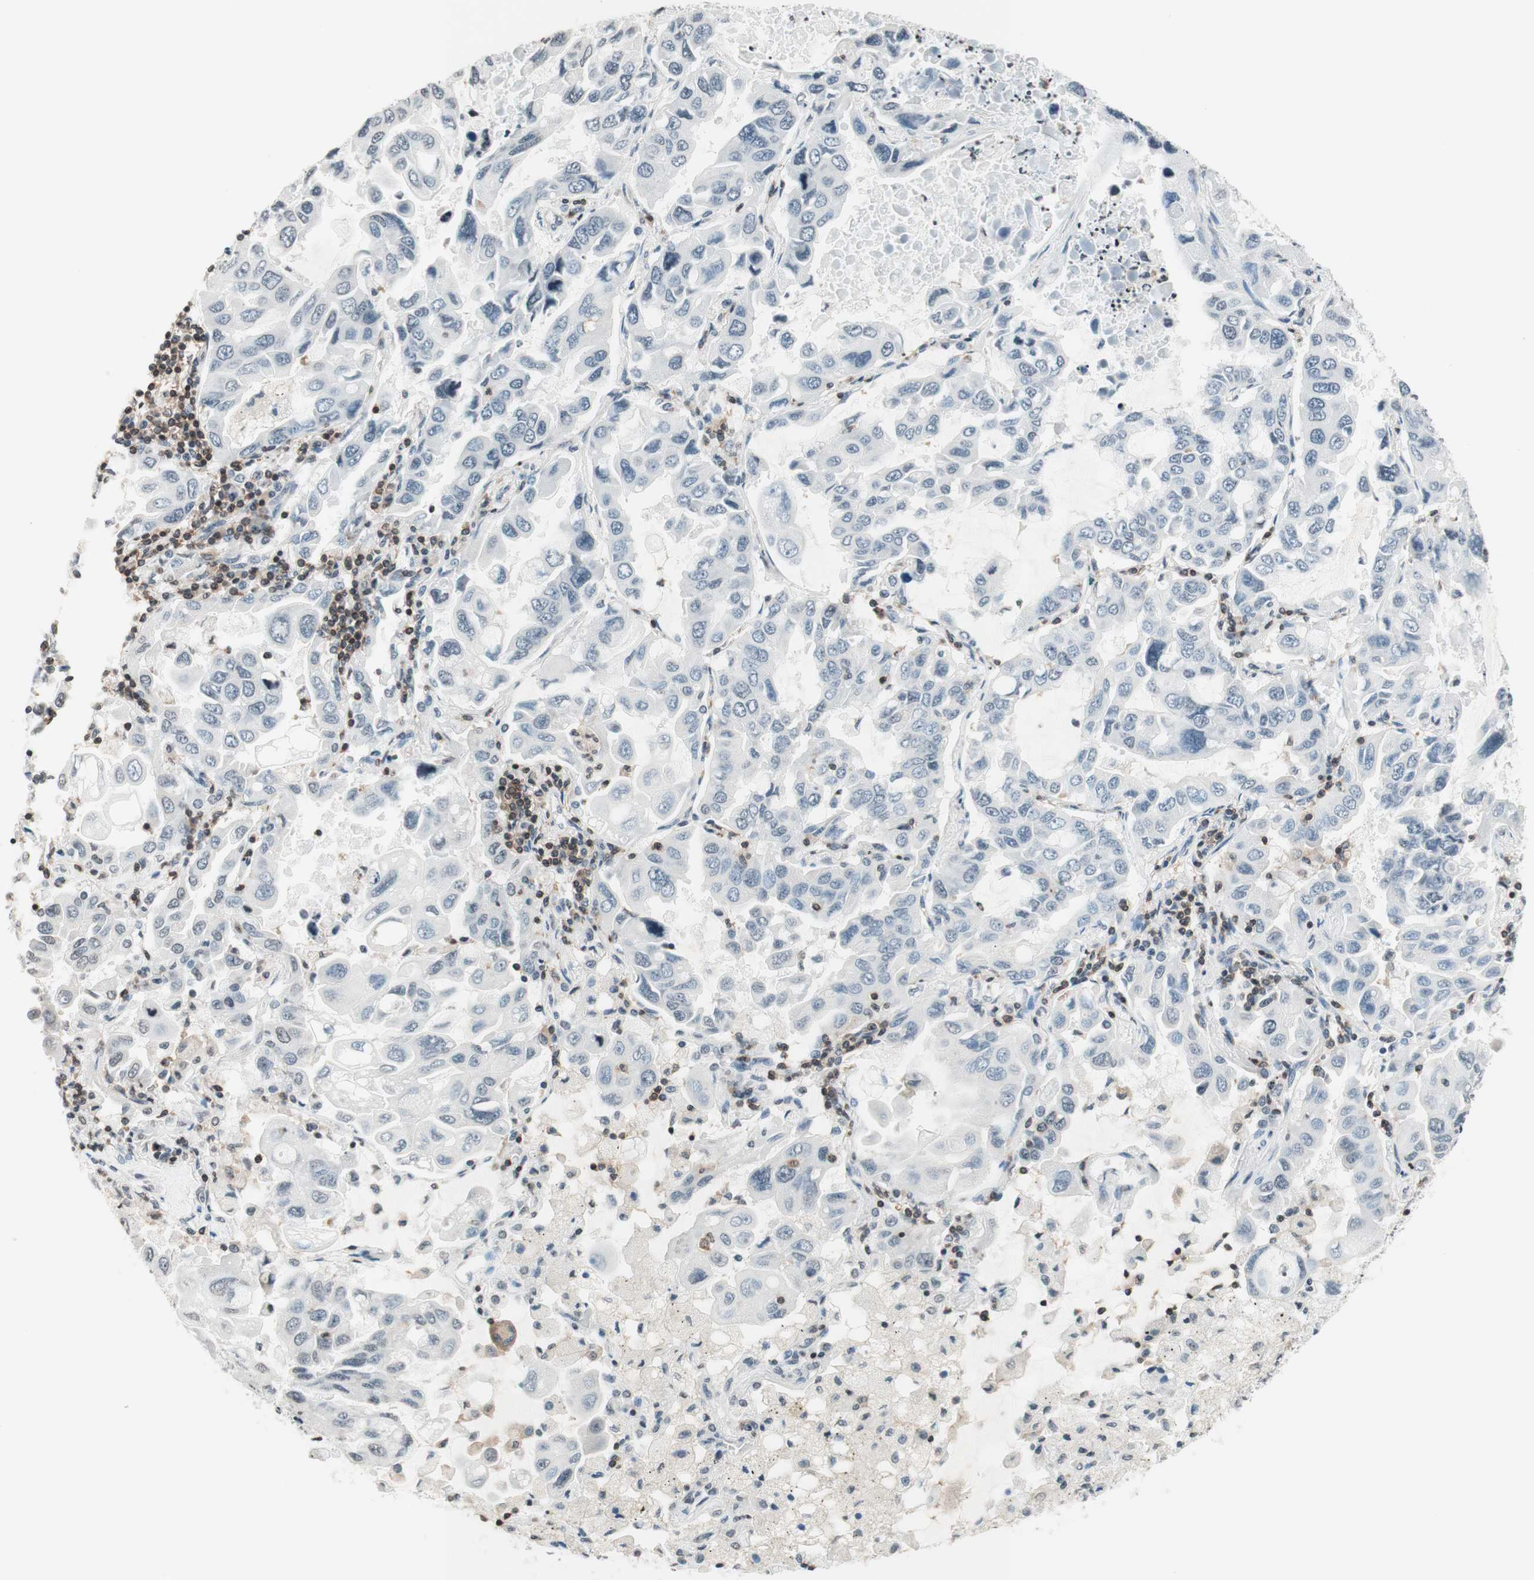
{"staining": {"intensity": "negative", "quantity": "none", "location": "none"}, "tissue": "lung cancer", "cell_type": "Tumor cells", "image_type": "cancer", "snomed": [{"axis": "morphology", "description": "Adenocarcinoma, NOS"}, {"axis": "topography", "description": "Lung"}], "caption": "DAB (3,3'-diaminobenzidine) immunohistochemical staining of lung adenocarcinoma demonstrates no significant positivity in tumor cells.", "gene": "WIPF1", "patient": {"sex": "male", "age": 64}}